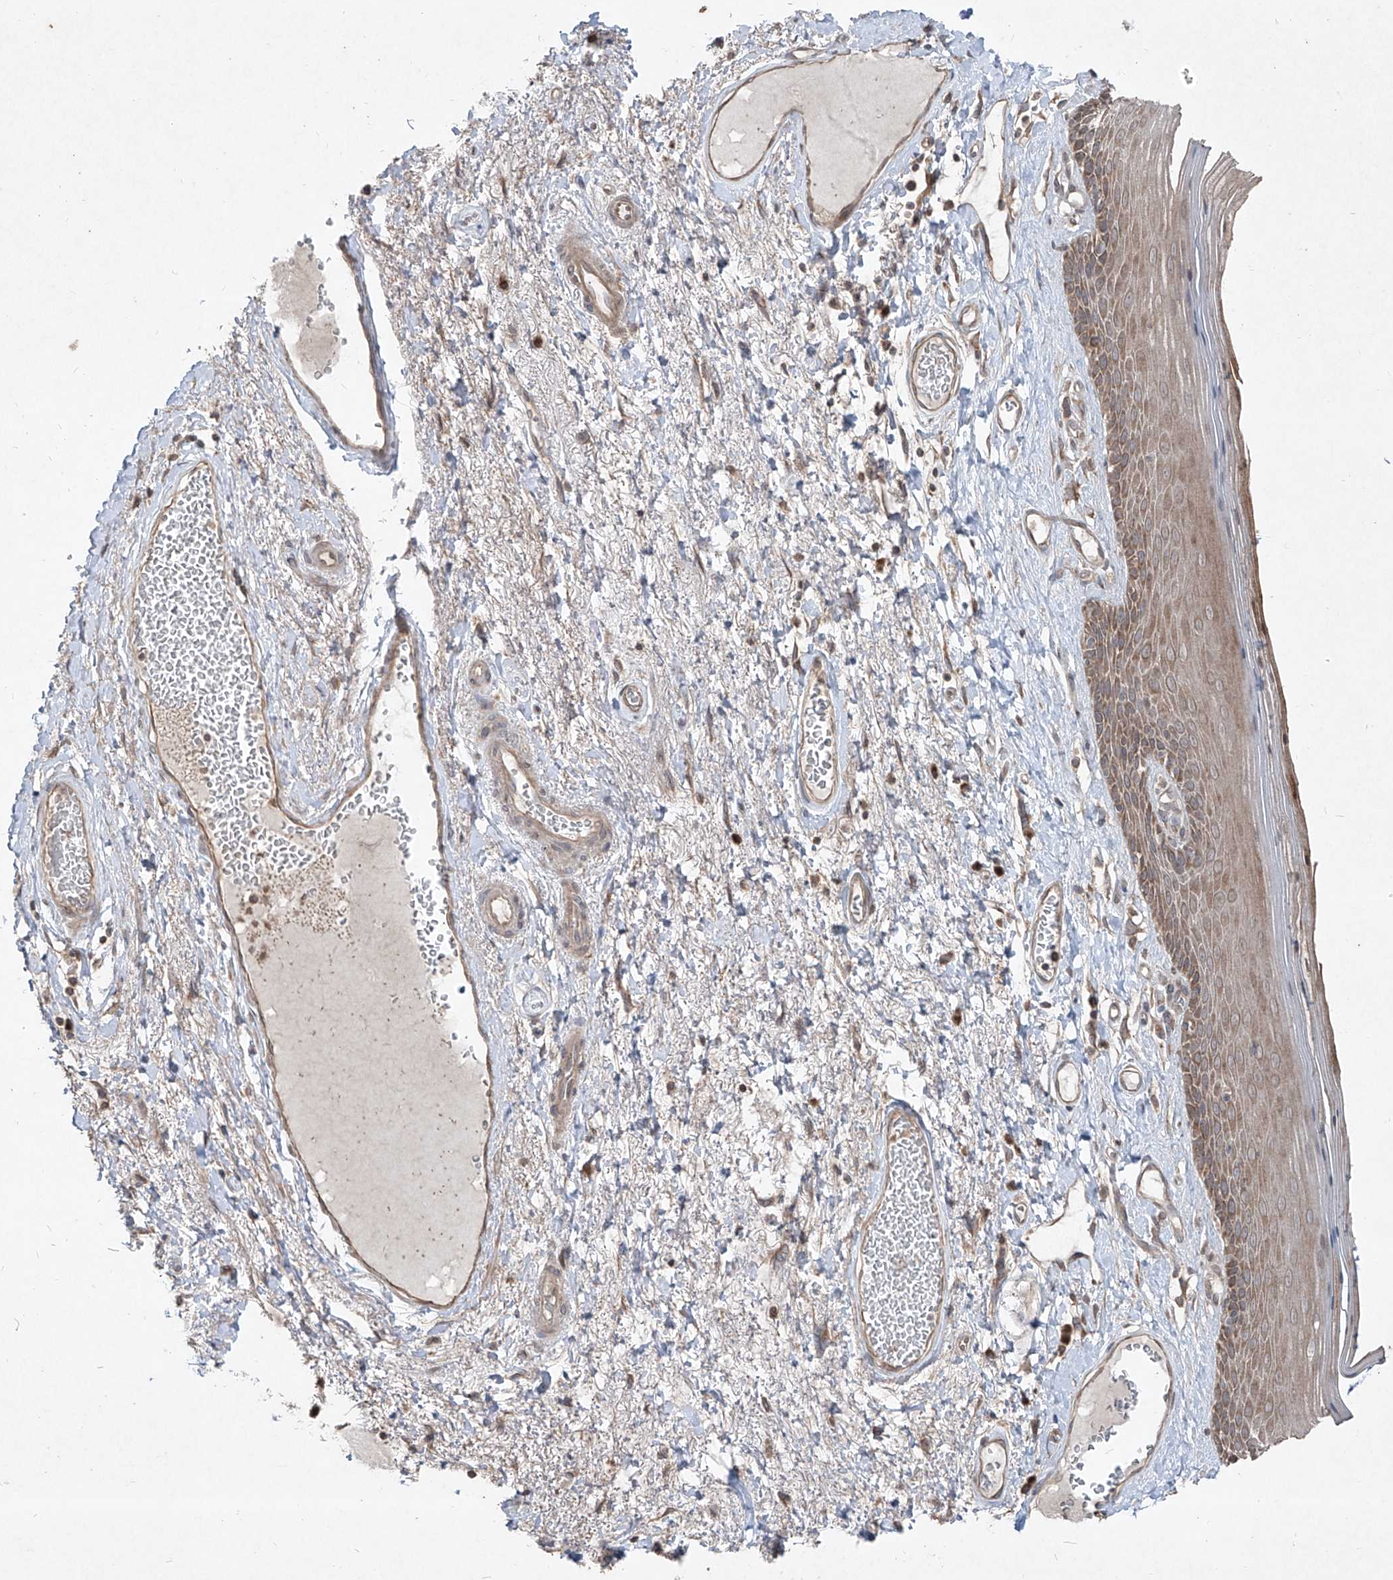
{"staining": {"intensity": "moderate", "quantity": ">75%", "location": "cytoplasmic/membranous"}, "tissue": "skin", "cell_type": "Epidermal cells", "image_type": "normal", "snomed": [{"axis": "morphology", "description": "Normal tissue, NOS"}, {"axis": "topography", "description": "Anal"}], "caption": "Moderate cytoplasmic/membranous expression is present in approximately >75% of epidermal cells in normal skin.", "gene": "ABCD3", "patient": {"sex": "male", "age": 69}}